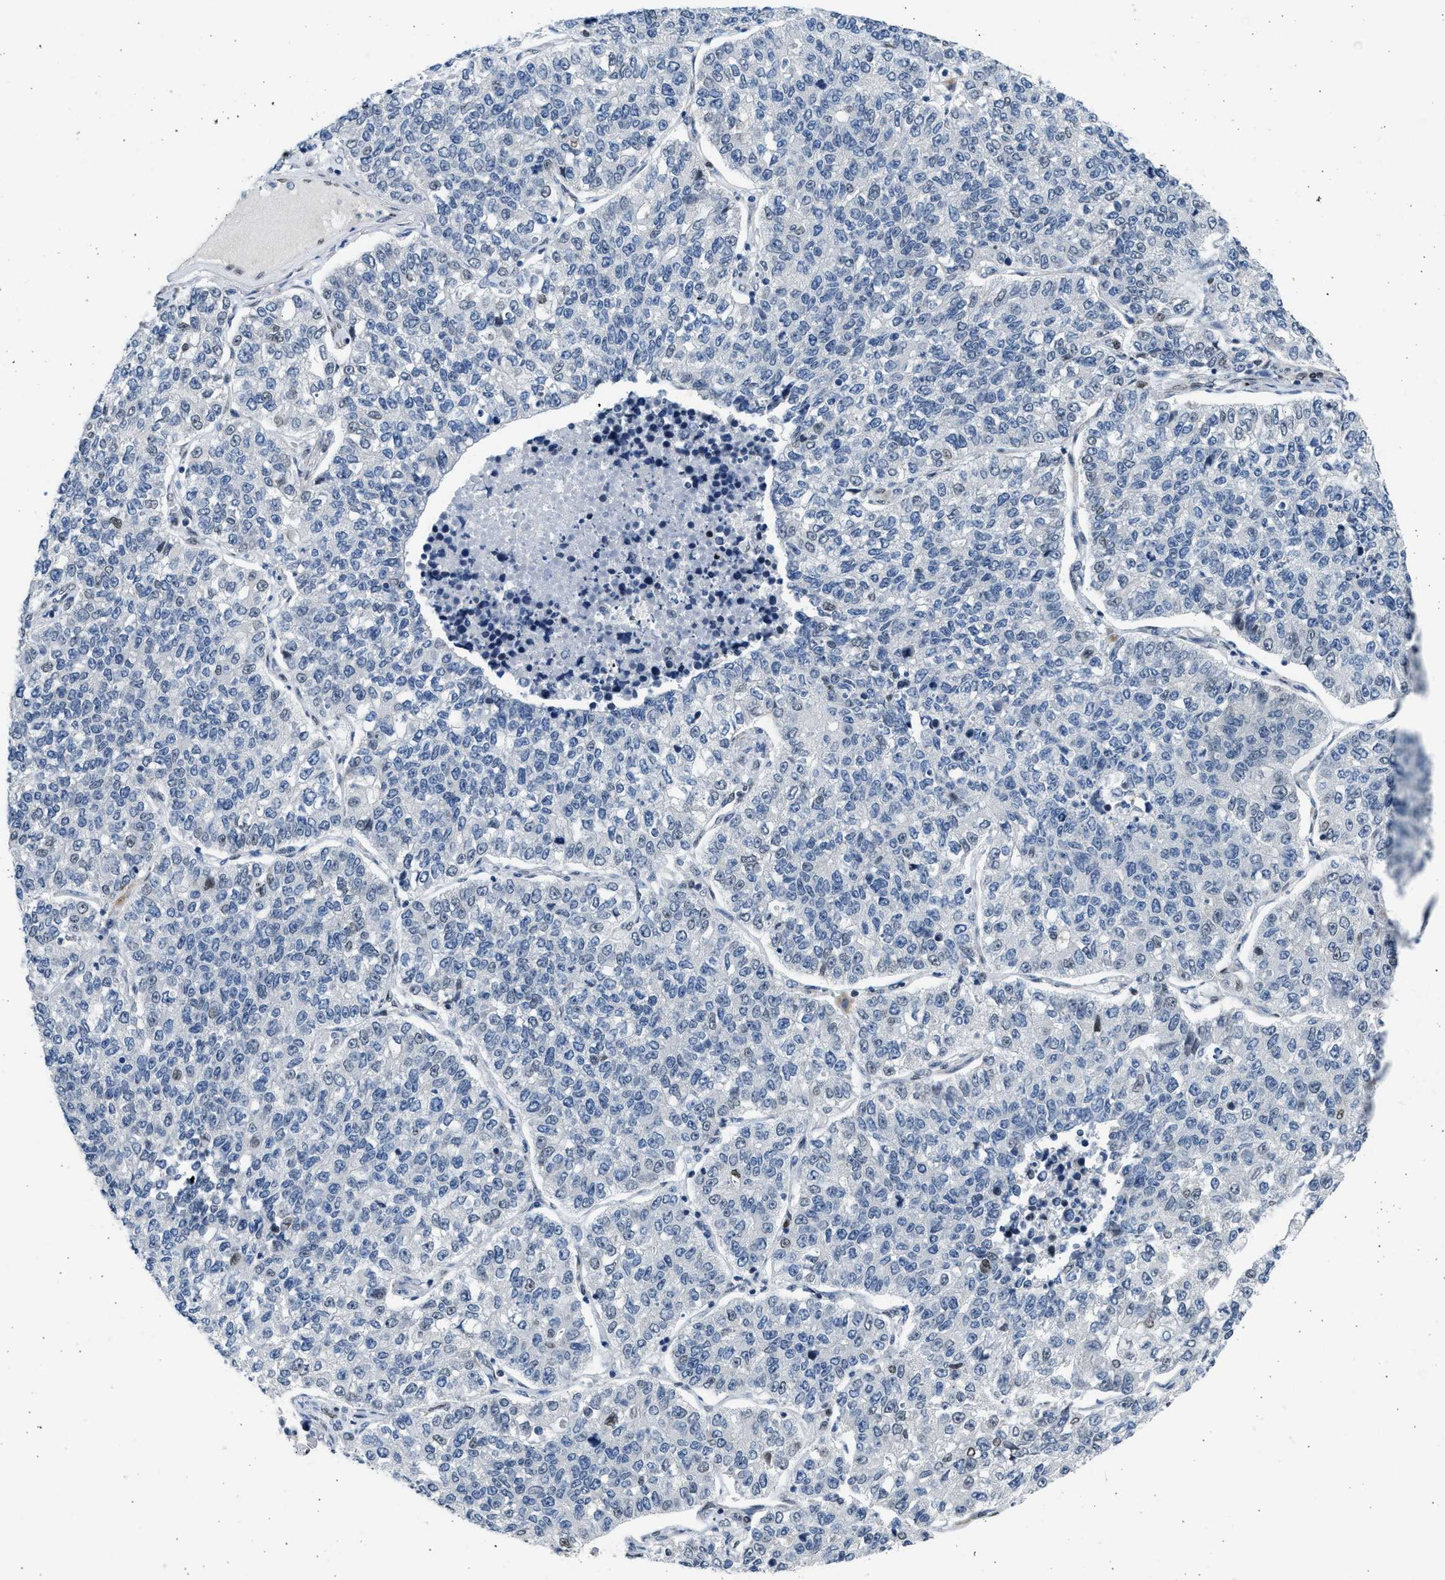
{"staining": {"intensity": "weak", "quantity": "<25%", "location": "nuclear"}, "tissue": "lung cancer", "cell_type": "Tumor cells", "image_type": "cancer", "snomed": [{"axis": "morphology", "description": "Adenocarcinoma, NOS"}, {"axis": "topography", "description": "Lung"}], "caption": "Immunohistochemical staining of human lung adenocarcinoma exhibits no significant positivity in tumor cells.", "gene": "HMGN3", "patient": {"sex": "male", "age": 49}}